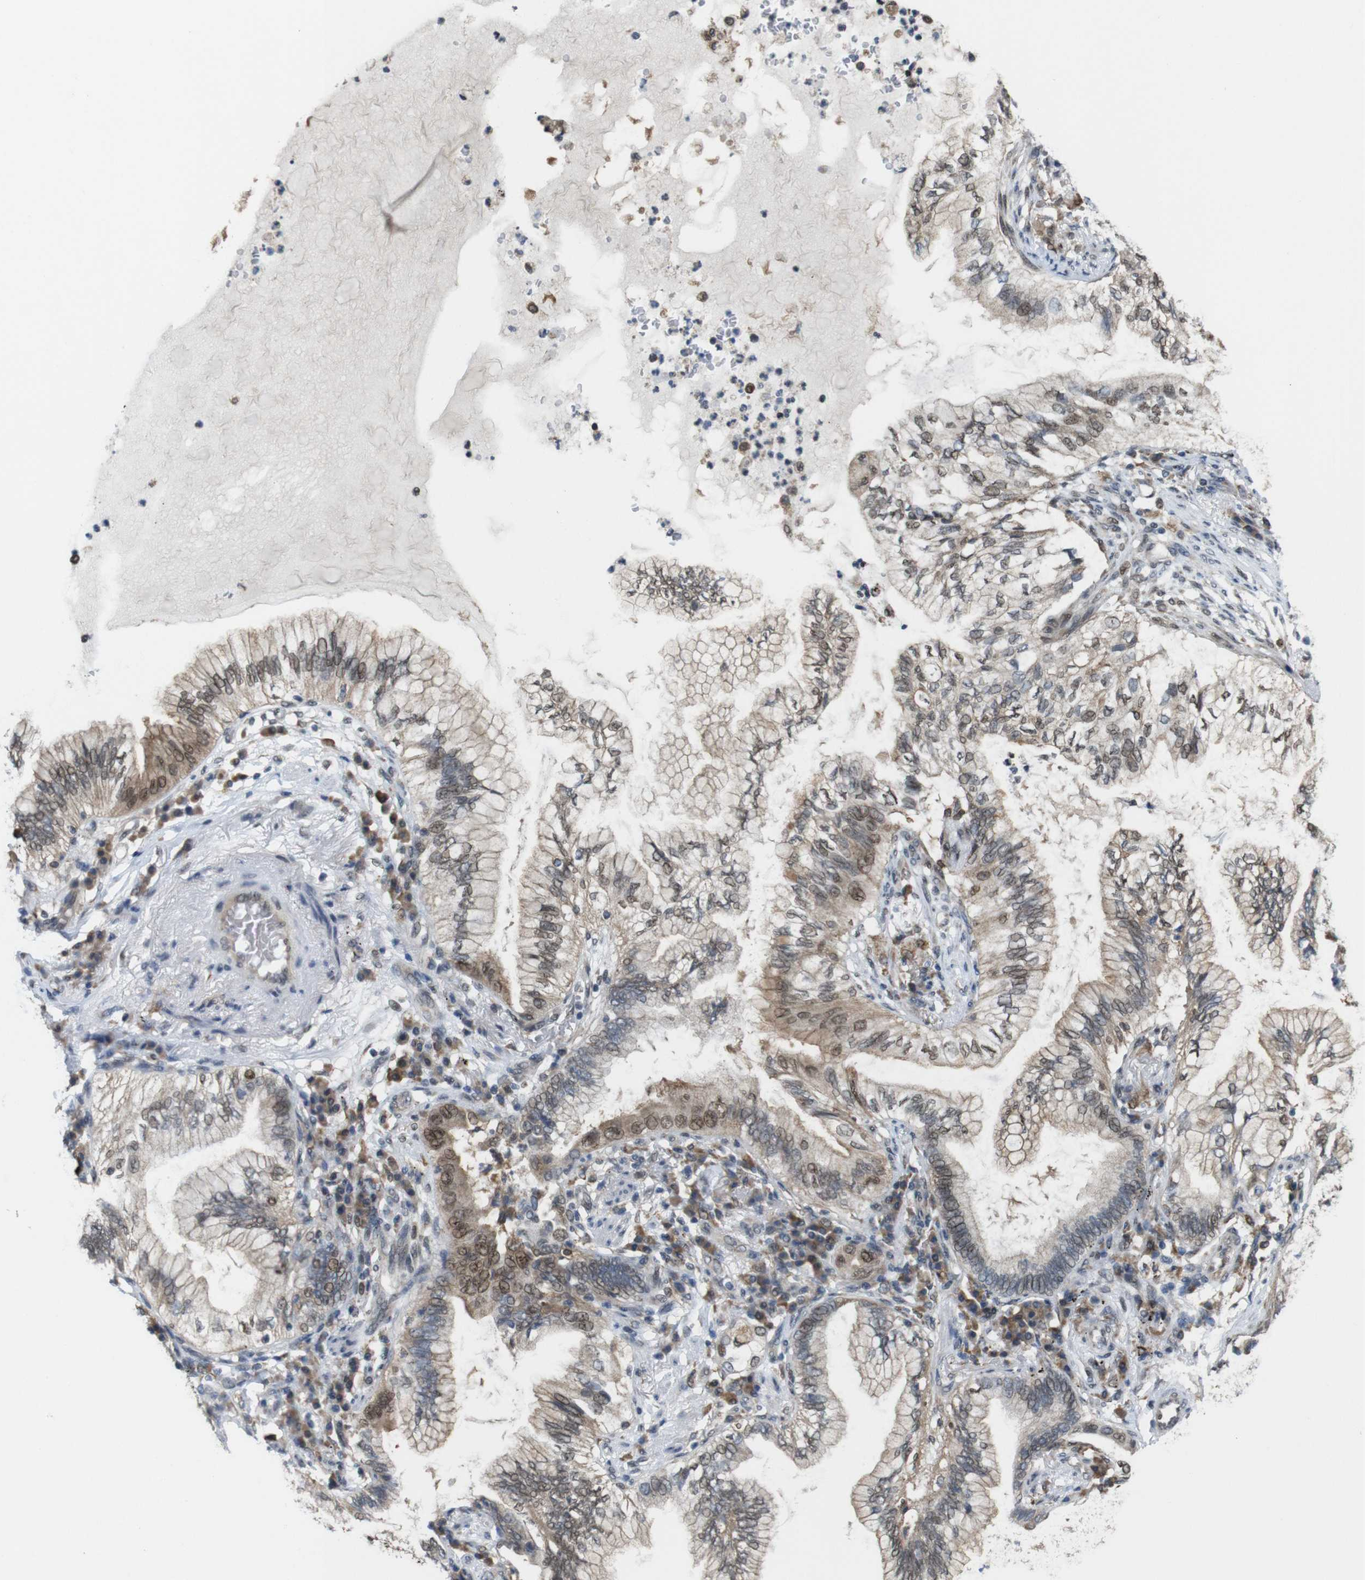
{"staining": {"intensity": "moderate", "quantity": ">75%", "location": "cytoplasmic/membranous,nuclear"}, "tissue": "lung cancer", "cell_type": "Tumor cells", "image_type": "cancer", "snomed": [{"axis": "morphology", "description": "Normal tissue, NOS"}, {"axis": "morphology", "description": "Adenocarcinoma, NOS"}, {"axis": "topography", "description": "Bronchus"}, {"axis": "topography", "description": "Lung"}], "caption": "Lung cancer stained for a protein (brown) reveals moderate cytoplasmic/membranous and nuclear positive staining in about >75% of tumor cells.", "gene": "PNMA8A", "patient": {"sex": "female", "age": 70}}